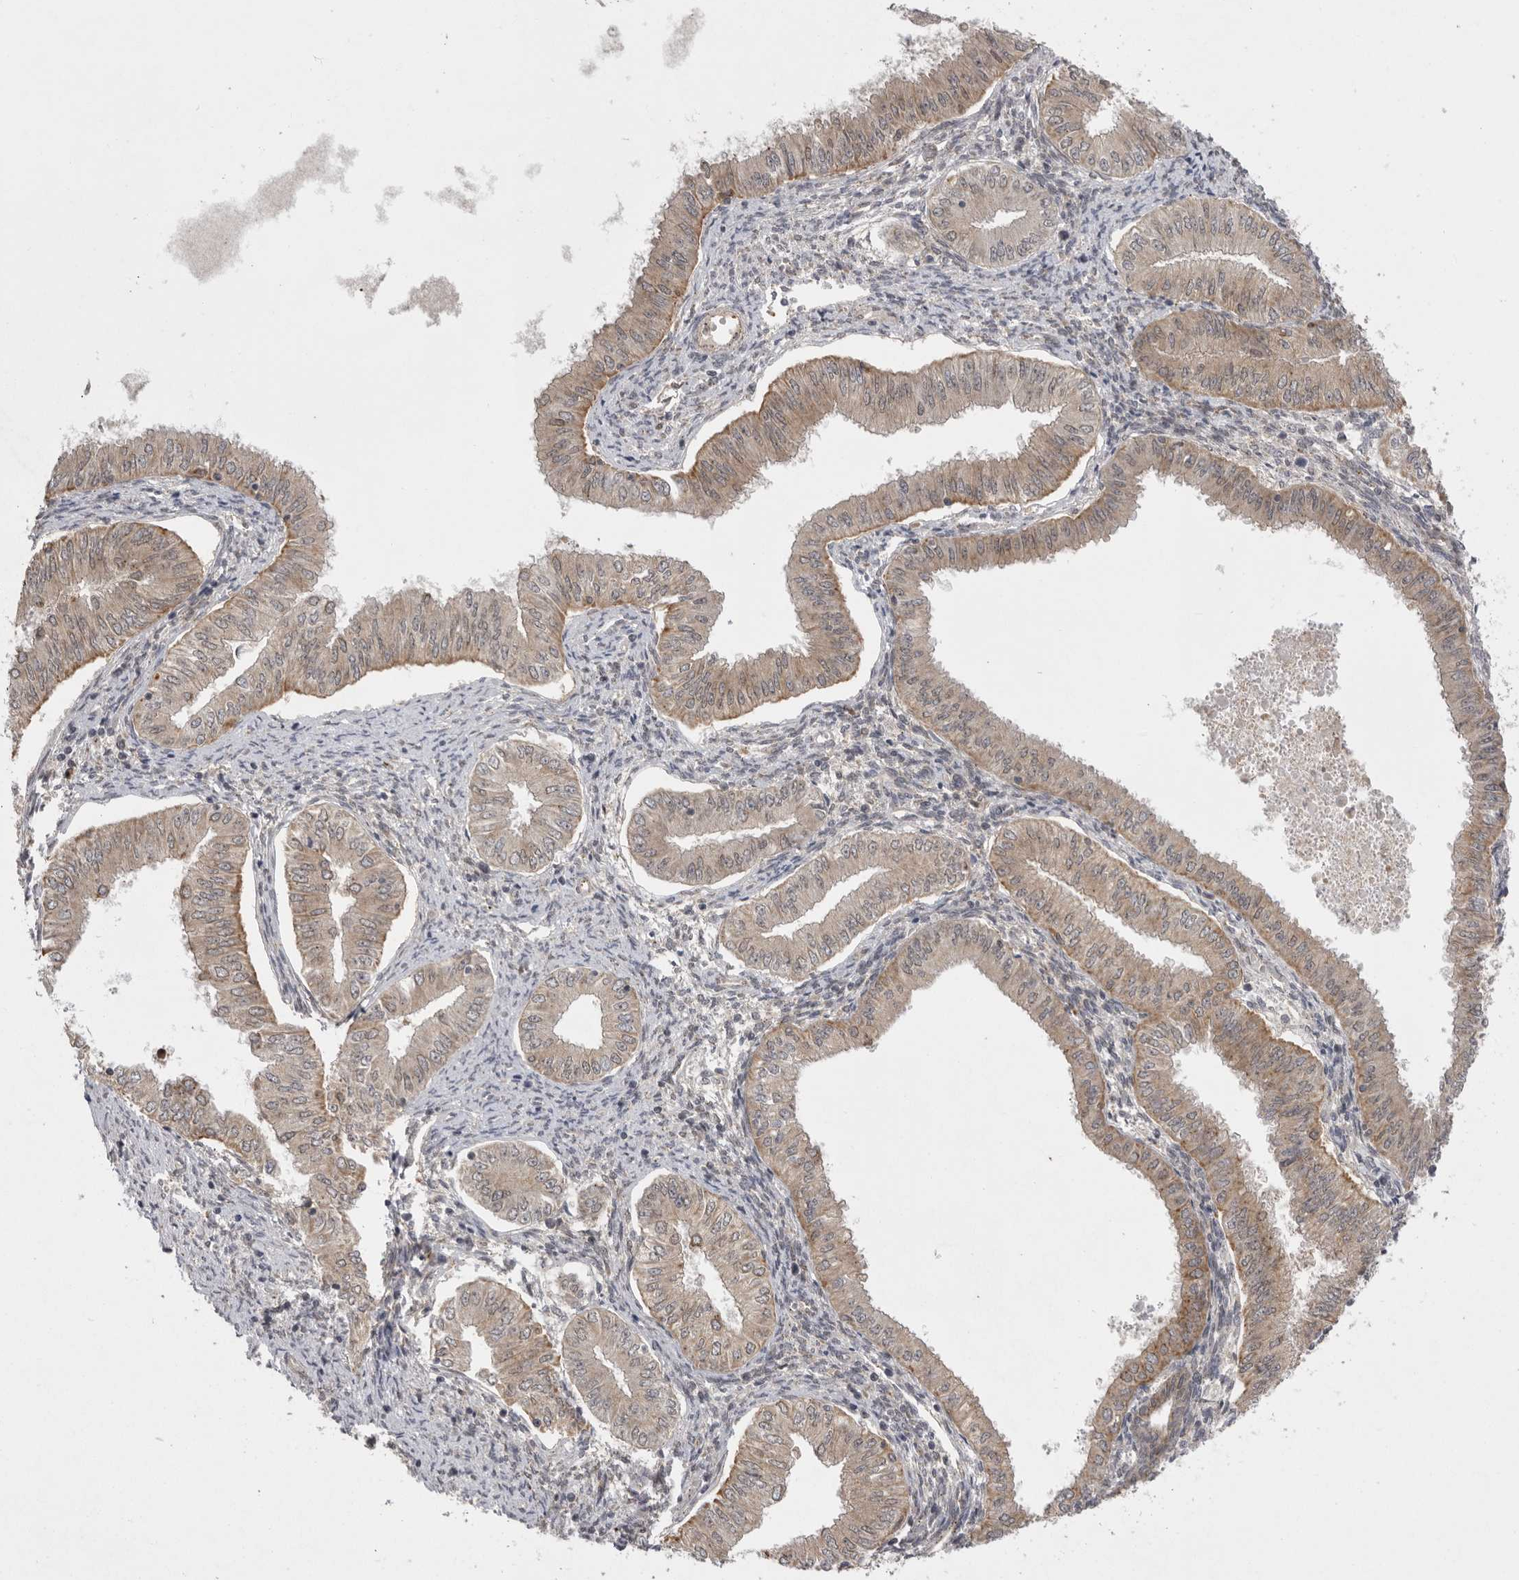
{"staining": {"intensity": "weak", "quantity": ">75%", "location": "cytoplasmic/membranous"}, "tissue": "endometrial cancer", "cell_type": "Tumor cells", "image_type": "cancer", "snomed": [{"axis": "morphology", "description": "Normal tissue, NOS"}, {"axis": "morphology", "description": "Adenocarcinoma, NOS"}, {"axis": "topography", "description": "Endometrium"}], "caption": "About >75% of tumor cells in adenocarcinoma (endometrial) show weak cytoplasmic/membranous protein positivity as visualized by brown immunohistochemical staining.", "gene": "TLR3", "patient": {"sex": "female", "age": 53}}